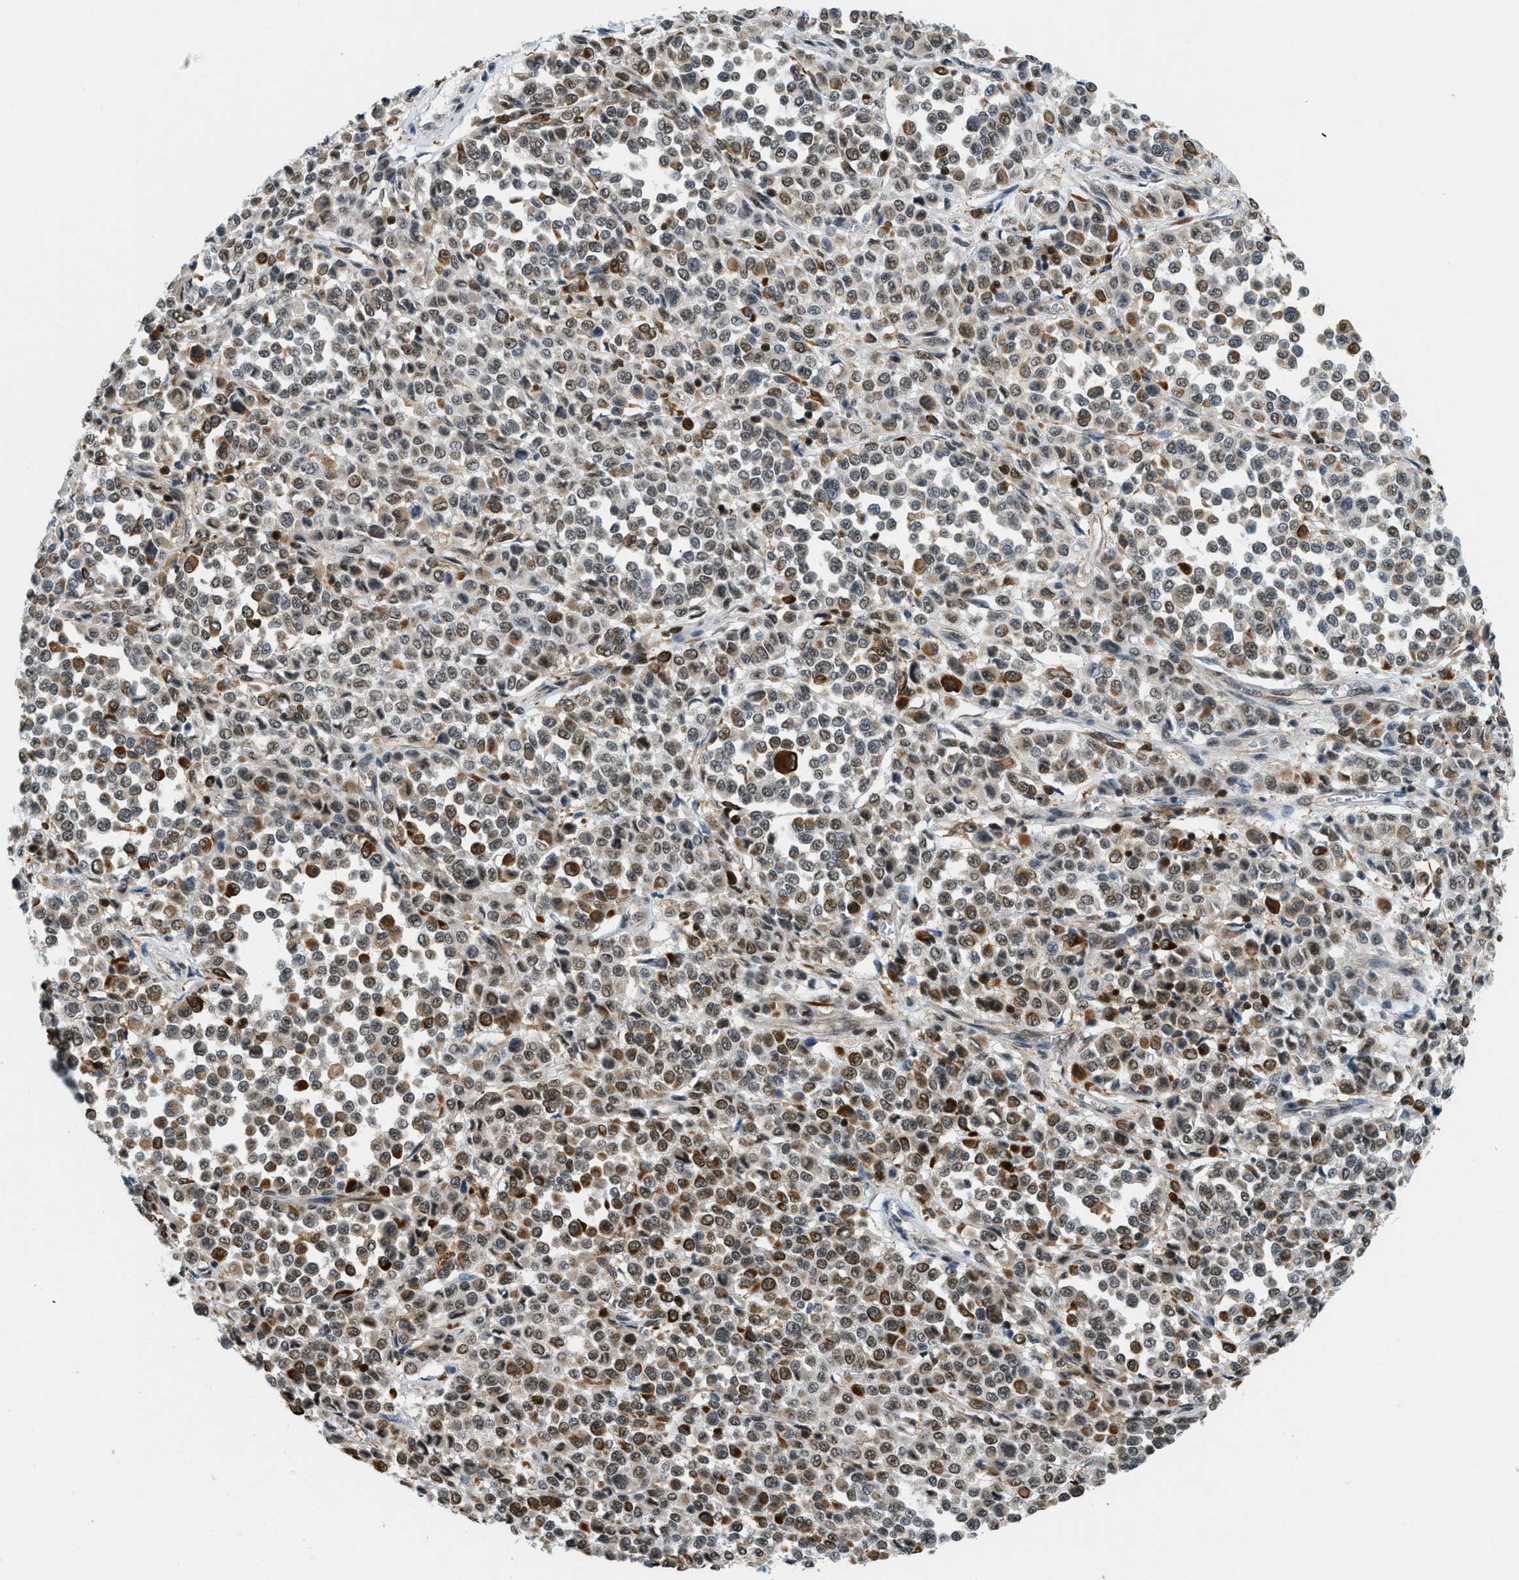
{"staining": {"intensity": "moderate", "quantity": "25%-75%", "location": "nuclear"}, "tissue": "melanoma", "cell_type": "Tumor cells", "image_type": "cancer", "snomed": [{"axis": "morphology", "description": "Malignant melanoma, Metastatic site"}, {"axis": "topography", "description": "Pancreas"}], "caption": "About 25%-75% of tumor cells in melanoma exhibit moderate nuclear protein positivity as visualized by brown immunohistochemical staining.", "gene": "E2F1", "patient": {"sex": "female", "age": 30}}